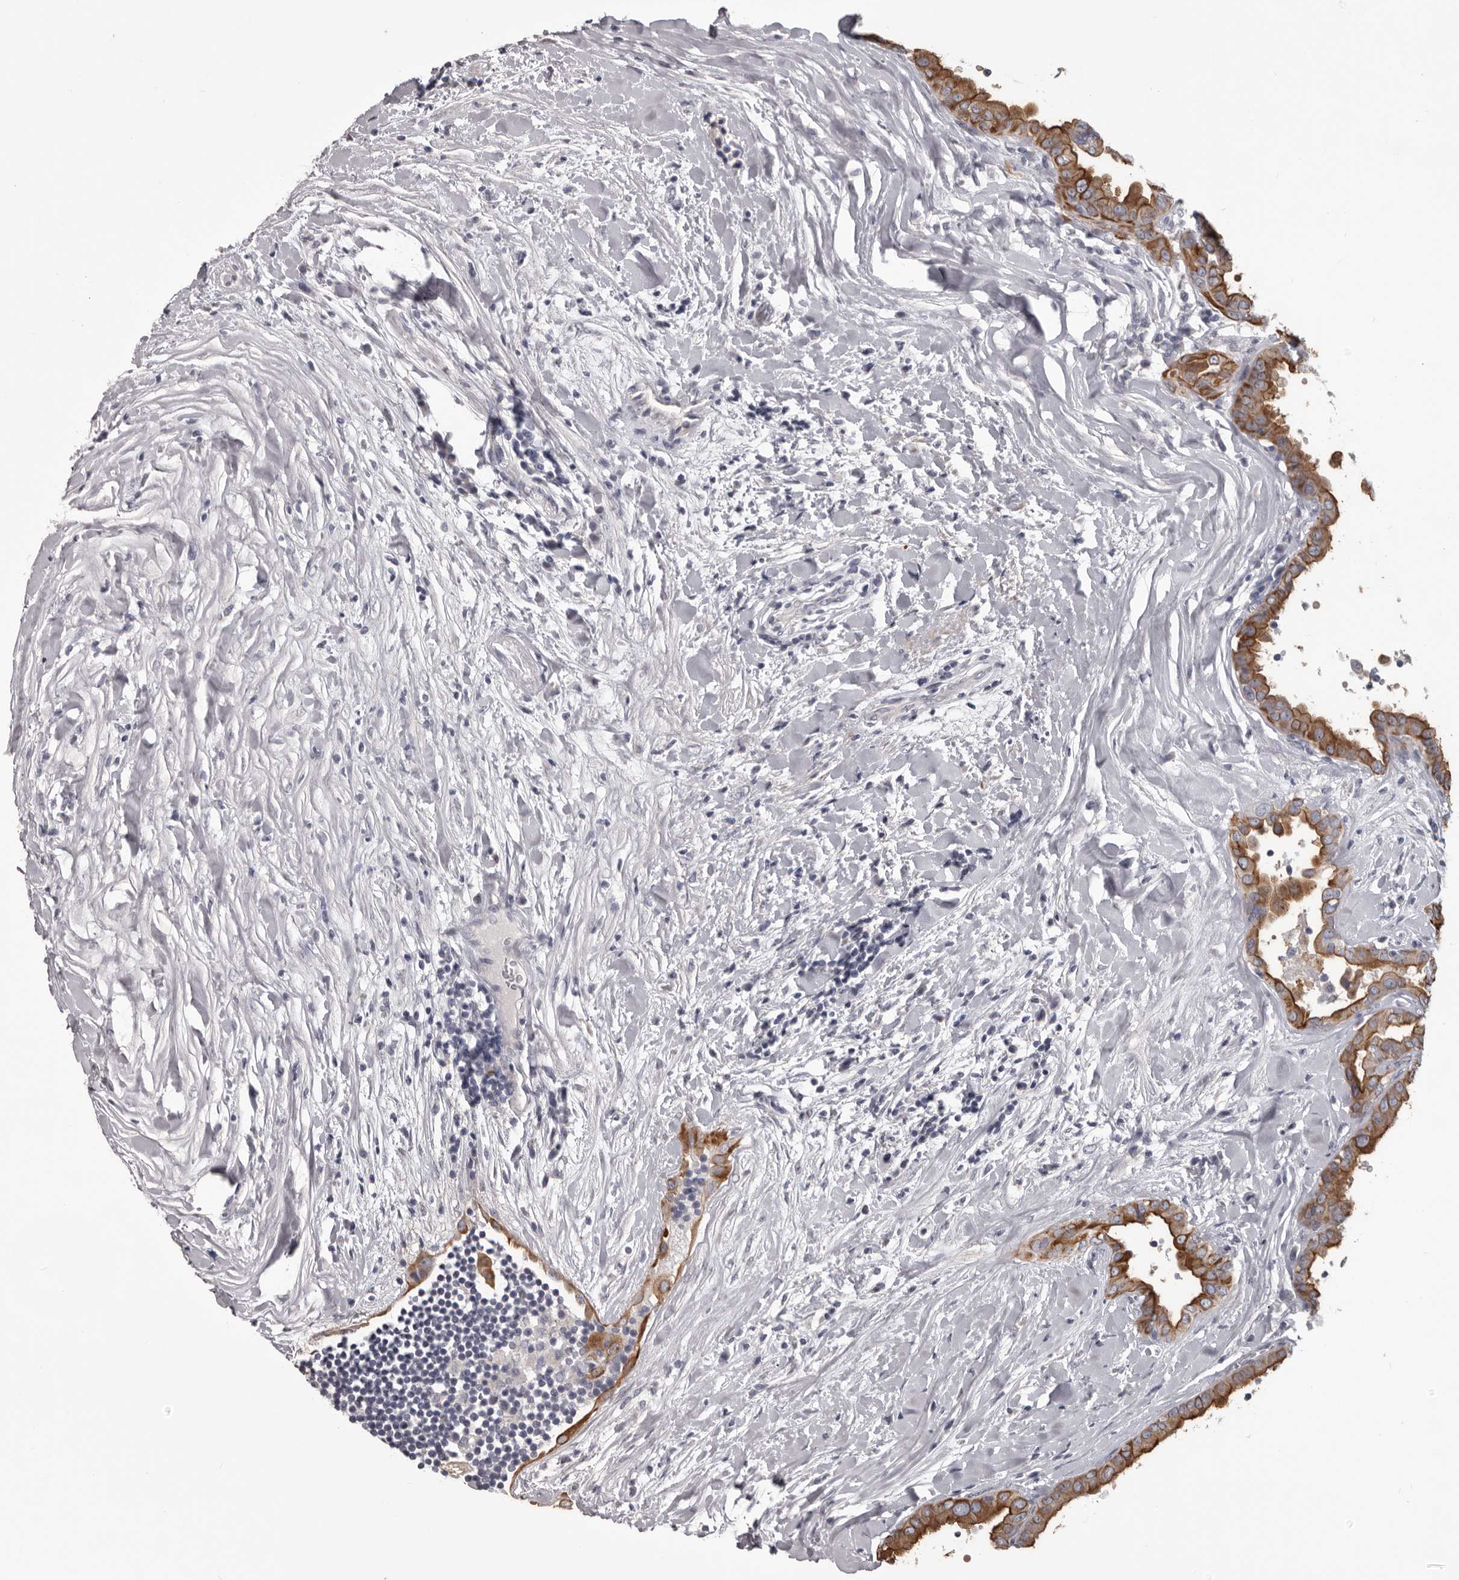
{"staining": {"intensity": "strong", "quantity": ">75%", "location": "cytoplasmic/membranous"}, "tissue": "thyroid cancer", "cell_type": "Tumor cells", "image_type": "cancer", "snomed": [{"axis": "morphology", "description": "Papillary adenocarcinoma, NOS"}, {"axis": "topography", "description": "Thyroid gland"}], "caption": "Tumor cells reveal high levels of strong cytoplasmic/membranous expression in approximately >75% of cells in human papillary adenocarcinoma (thyroid). The staining is performed using DAB brown chromogen to label protein expression. The nuclei are counter-stained blue using hematoxylin.", "gene": "LPAR6", "patient": {"sex": "male", "age": 33}}